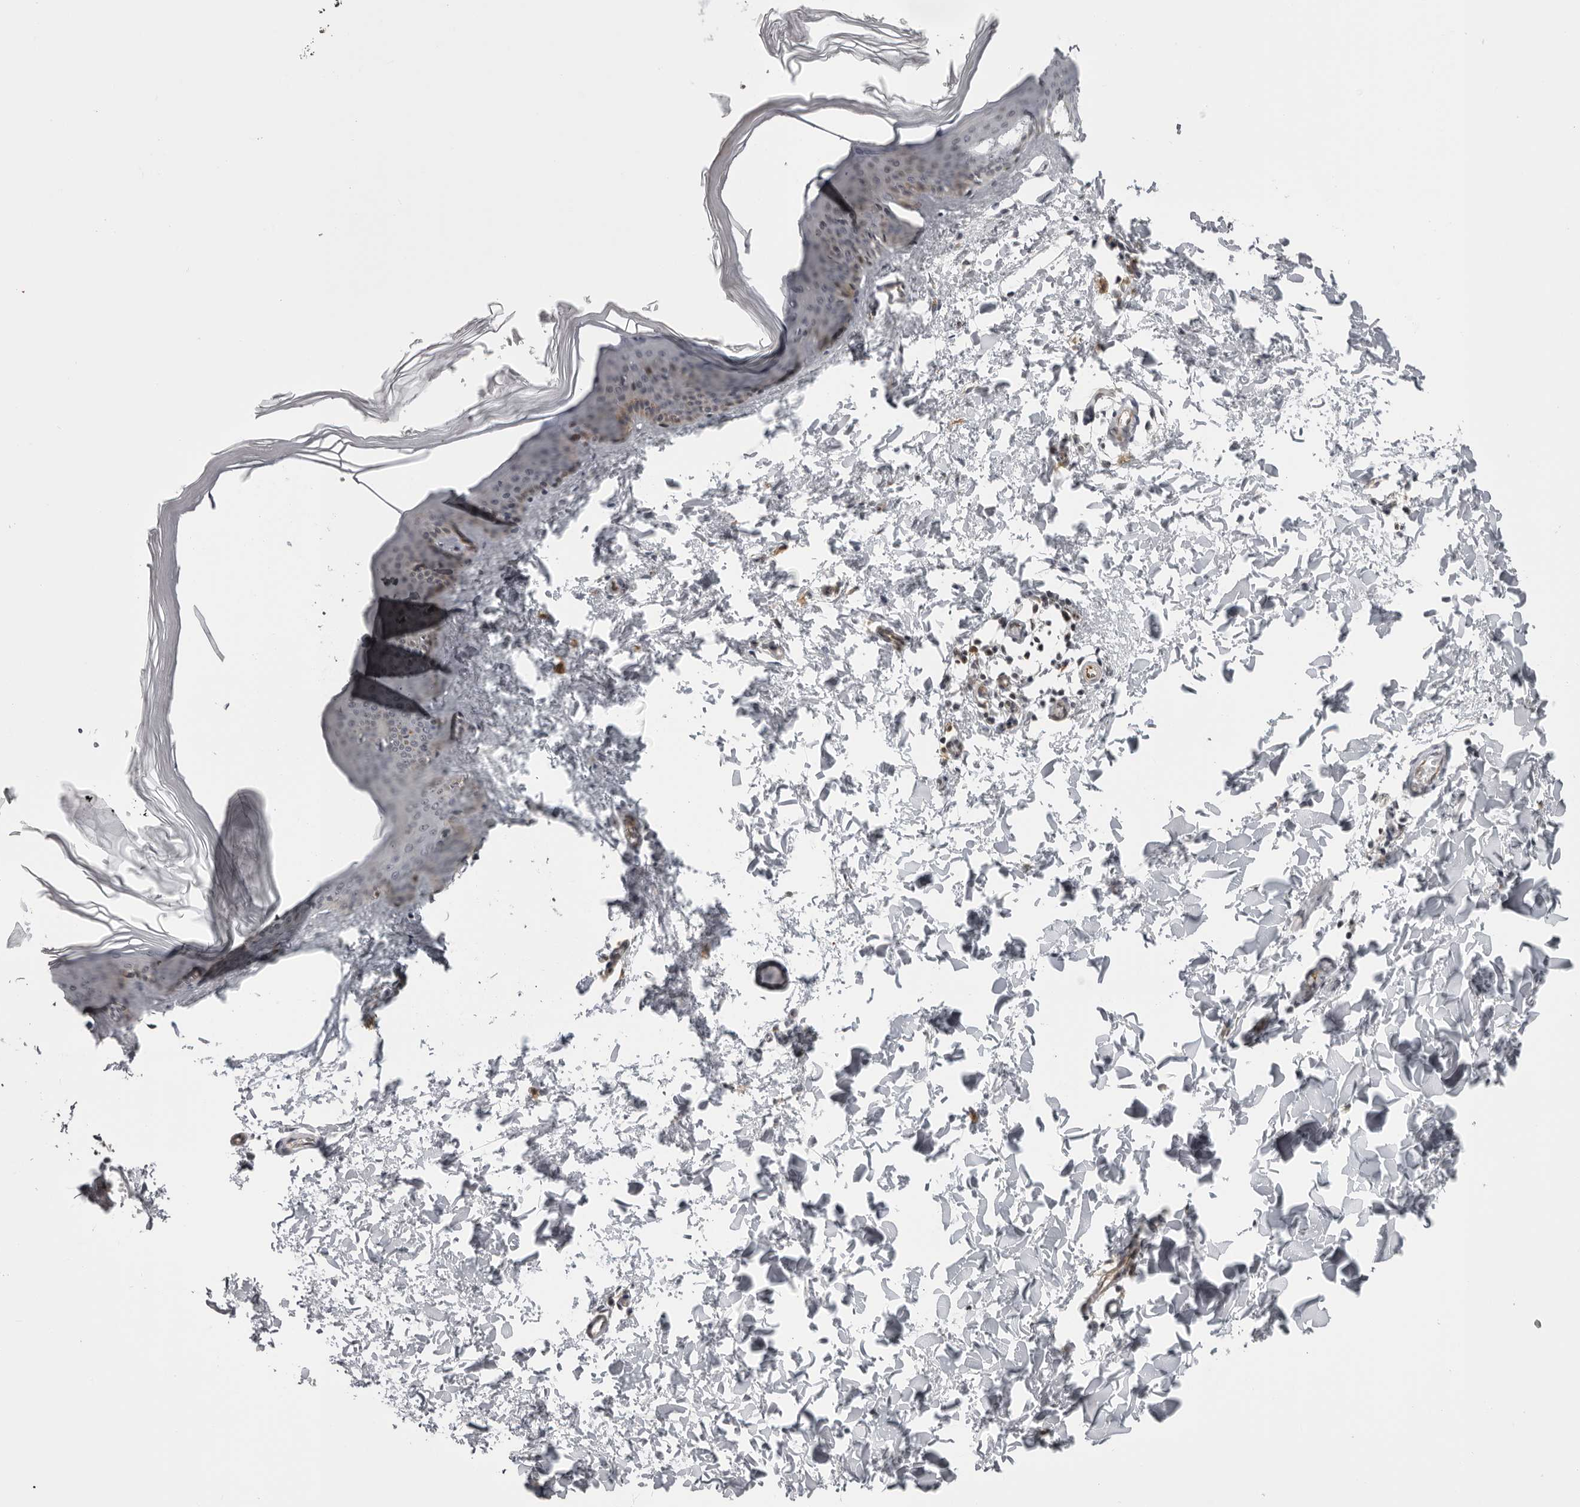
{"staining": {"intensity": "weak", "quantity": ">75%", "location": "cytoplasmic/membranous,nuclear"}, "tissue": "skin", "cell_type": "Fibroblasts", "image_type": "normal", "snomed": [{"axis": "morphology", "description": "Normal tissue, NOS"}, {"axis": "topography", "description": "Skin"}], "caption": "The photomicrograph exhibits staining of benign skin, revealing weak cytoplasmic/membranous,nuclear protein expression (brown color) within fibroblasts. Ihc stains the protein of interest in brown and the nuclei are stained blue.", "gene": "GCSAML", "patient": {"sex": "female", "age": 27}}